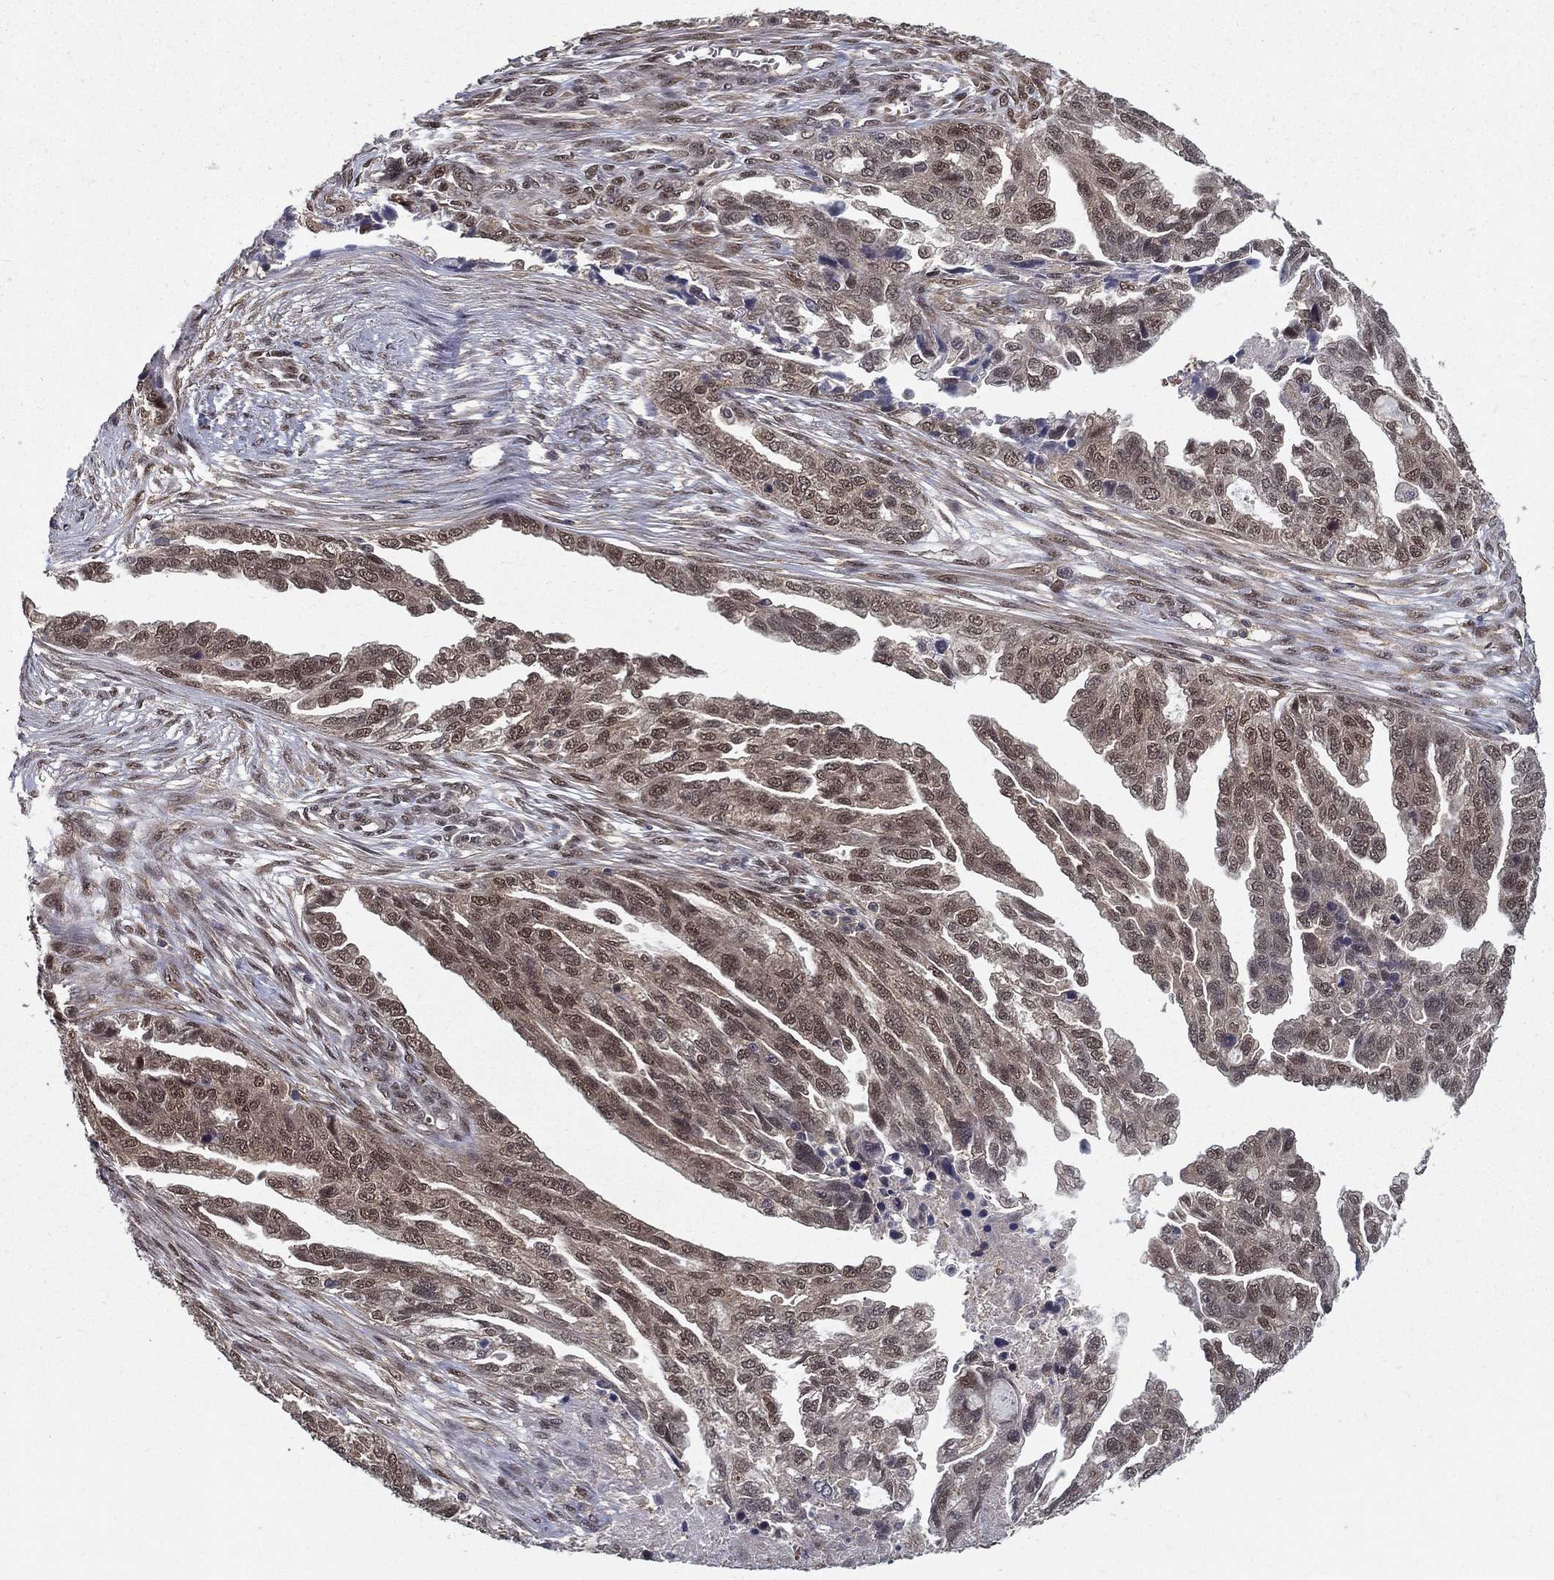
{"staining": {"intensity": "moderate", "quantity": "25%-75%", "location": "cytoplasmic/membranous,nuclear"}, "tissue": "ovarian cancer", "cell_type": "Tumor cells", "image_type": "cancer", "snomed": [{"axis": "morphology", "description": "Cystadenocarcinoma, serous, NOS"}, {"axis": "topography", "description": "Ovary"}], "caption": "Tumor cells exhibit medium levels of moderate cytoplasmic/membranous and nuclear staining in approximately 25%-75% of cells in serous cystadenocarcinoma (ovarian). (DAB = brown stain, brightfield microscopy at high magnification).", "gene": "CARM1", "patient": {"sex": "female", "age": 51}}